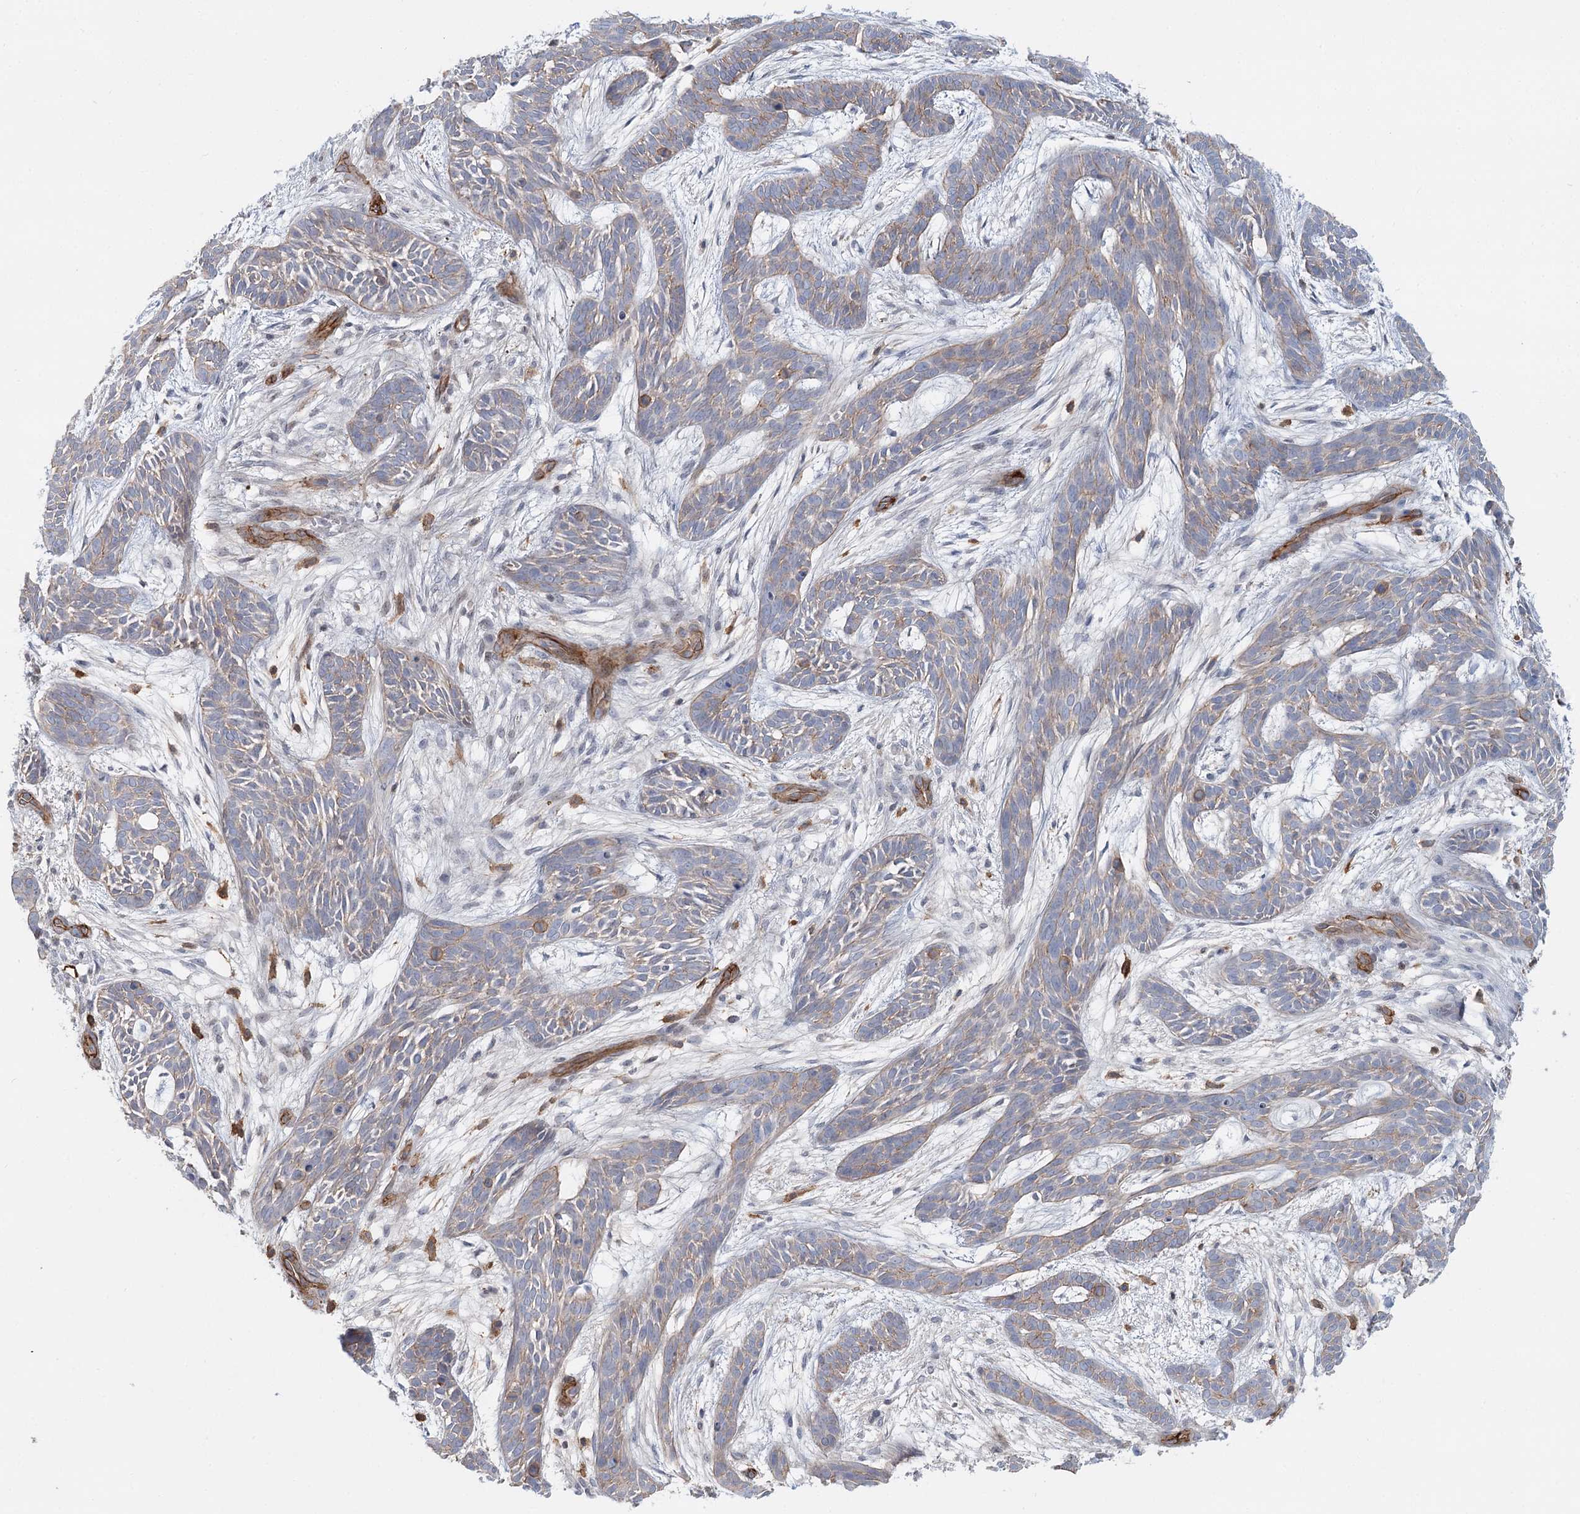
{"staining": {"intensity": "moderate", "quantity": "25%-75%", "location": "cytoplasmic/membranous"}, "tissue": "skin cancer", "cell_type": "Tumor cells", "image_type": "cancer", "snomed": [{"axis": "morphology", "description": "Basal cell carcinoma"}, {"axis": "topography", "description": "Skin"}], "caption": "DAB immunohistochemical staining of human skin basal cell carcinoma exhibits moderate cytoplasmic/membranous protein staining in about 25%-75% of tumor cells.", "gene": "ZFYVE28", "patient": {"sex": "male", "age": 89}}